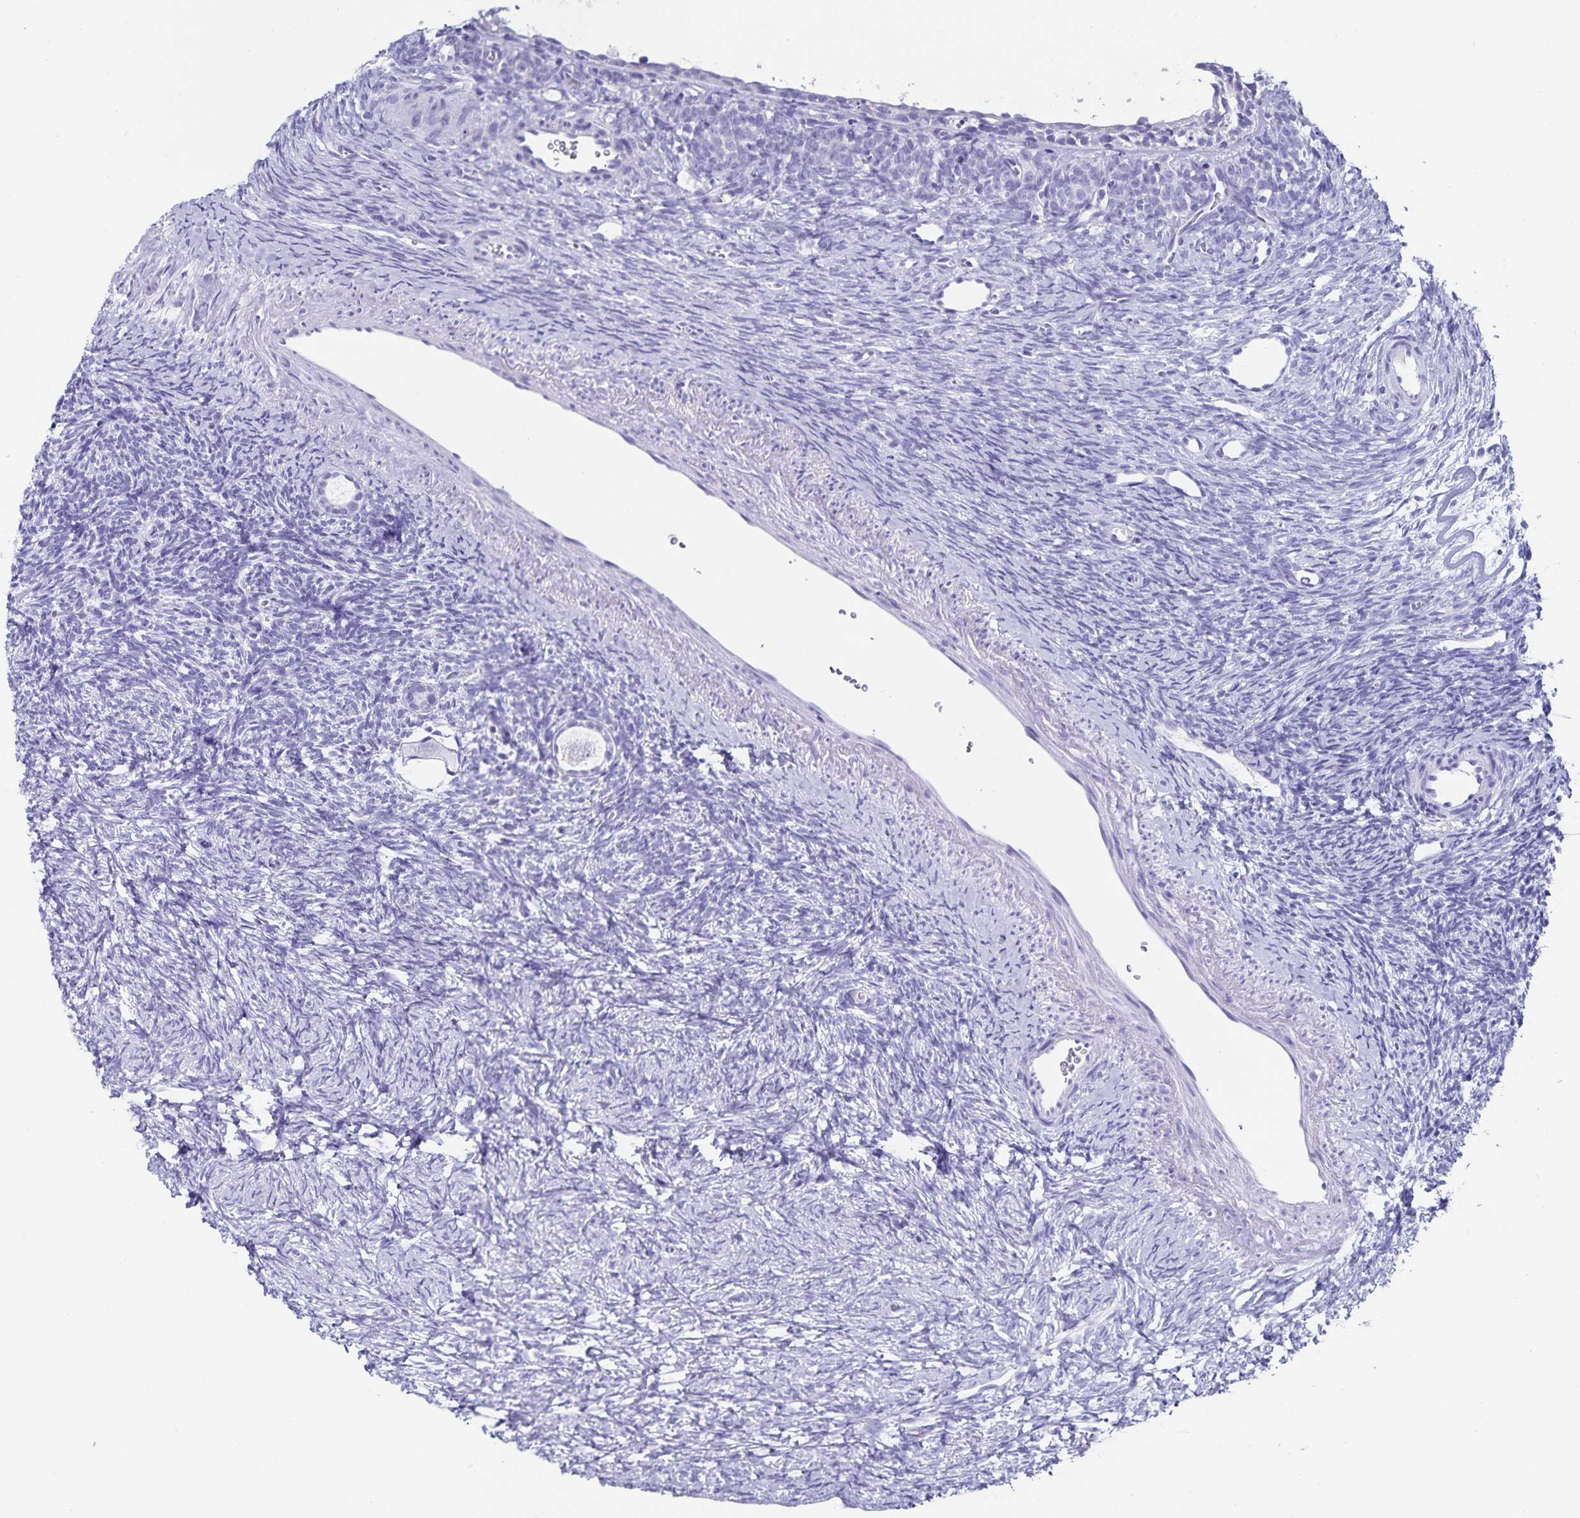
{"staining": {"intensity": "negative", "quantity": "none", "location": "none"}, "tissue": "ovary", "cell_type": "Follicle cells", "image_type": "normal", "snomed": [{"axis": "morphology", "description": "Normal tissue, NOS"}, {"axis": "topography", "description": "Ovary"}], "caption": "The immunohistochemistry (IHC) micrograph has no significant staining in follicle cells of ovary.", "gene": "C19orf73", "patient": {"sex": "female", "age": 34}}